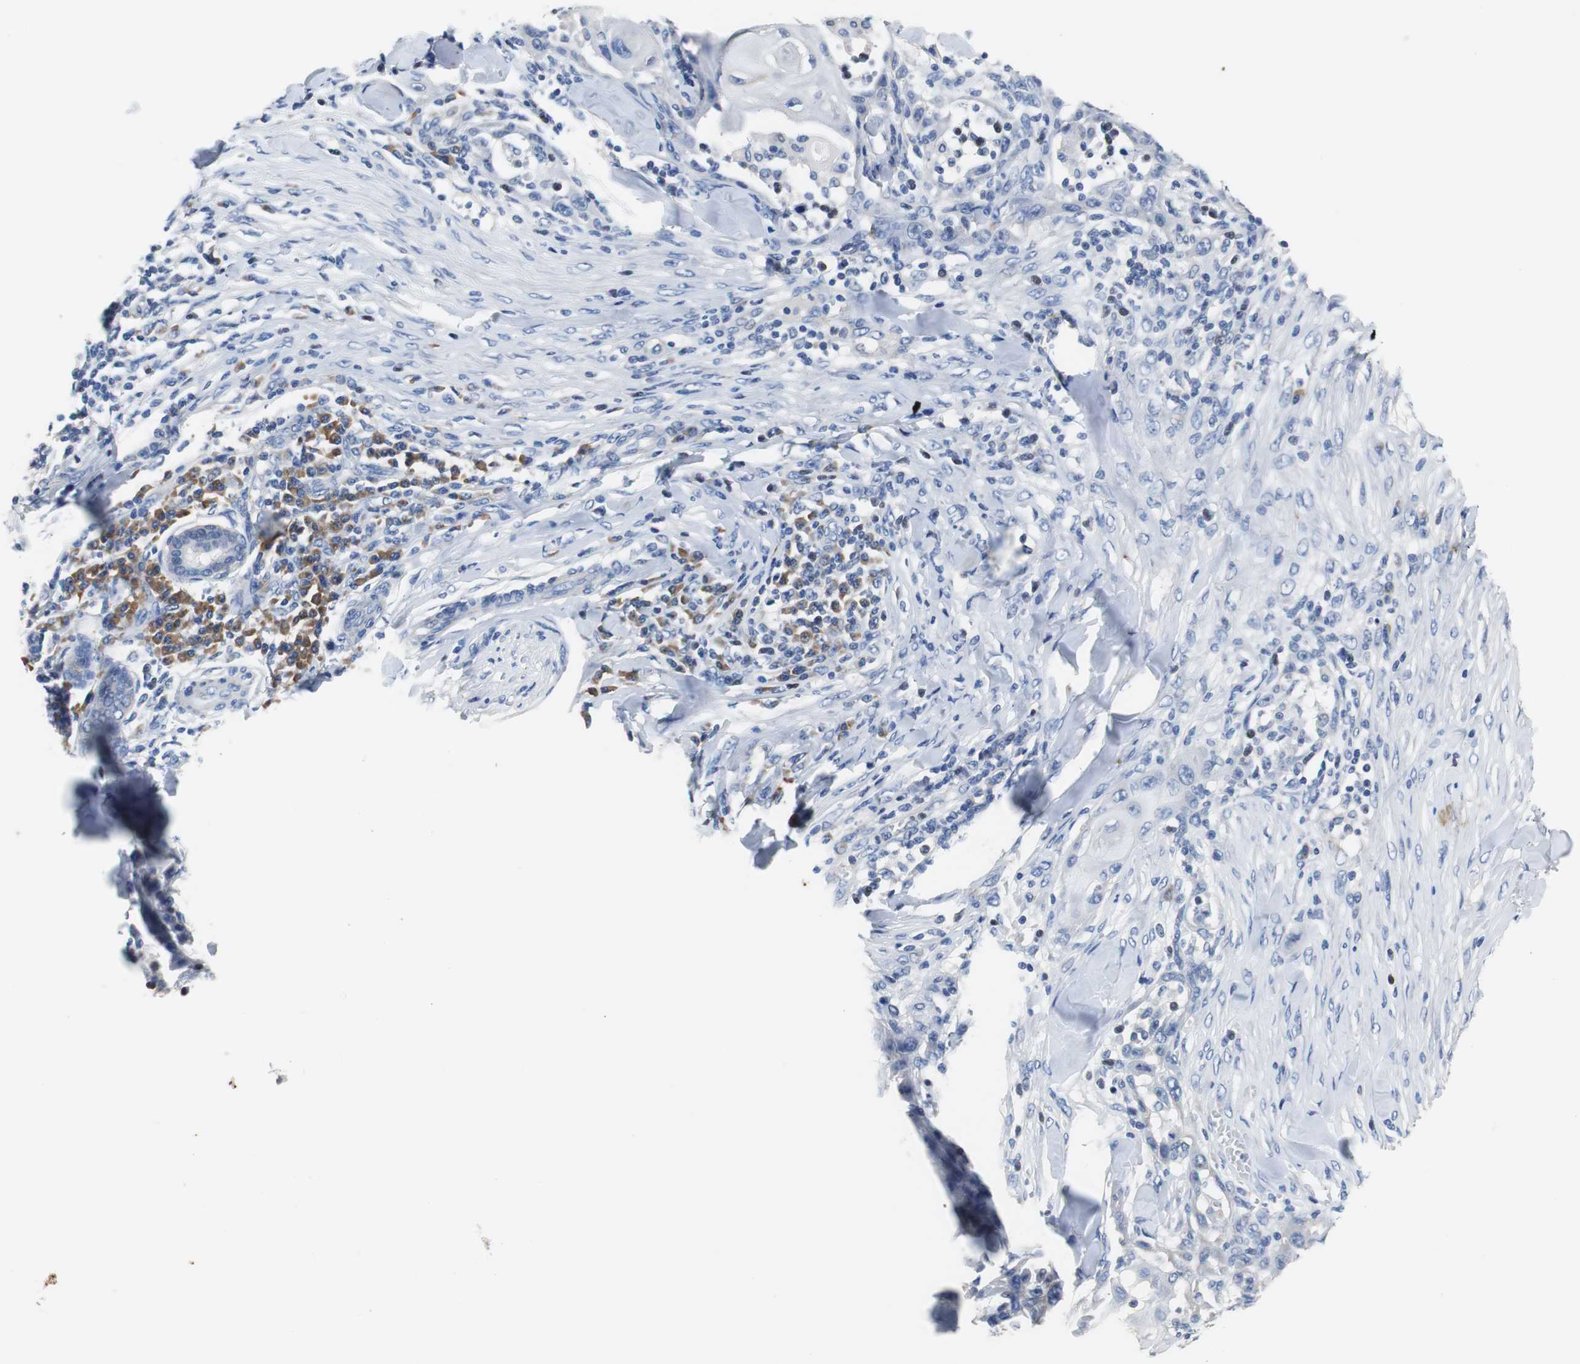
{"staining": {"intensity": "negative", "quantity": "none", "location": "none"}, "tissue": "skin cancer", "cell_type": "Tumor cells", "image_type": "cancer", "snomed": [{"axis": "morphology", "description": "Squamous cell carcinoma, NOS"}, {"axis": "topography", "description": "Skin"}], "caption": "High magnification brightfield microscopy of skin cancer stained with DAB (3,3'-diaminobenzidine) (brown) and counterstained with hematoxylin (blue): tumor cells show no significant staining. Brightfield microscopy of immunohistochemistry stained with DAB (brown) and hematoxylin (blue), captured at high magnification.", "gene": "PCK1", "patient": {"sex": "male", "age": 24}}